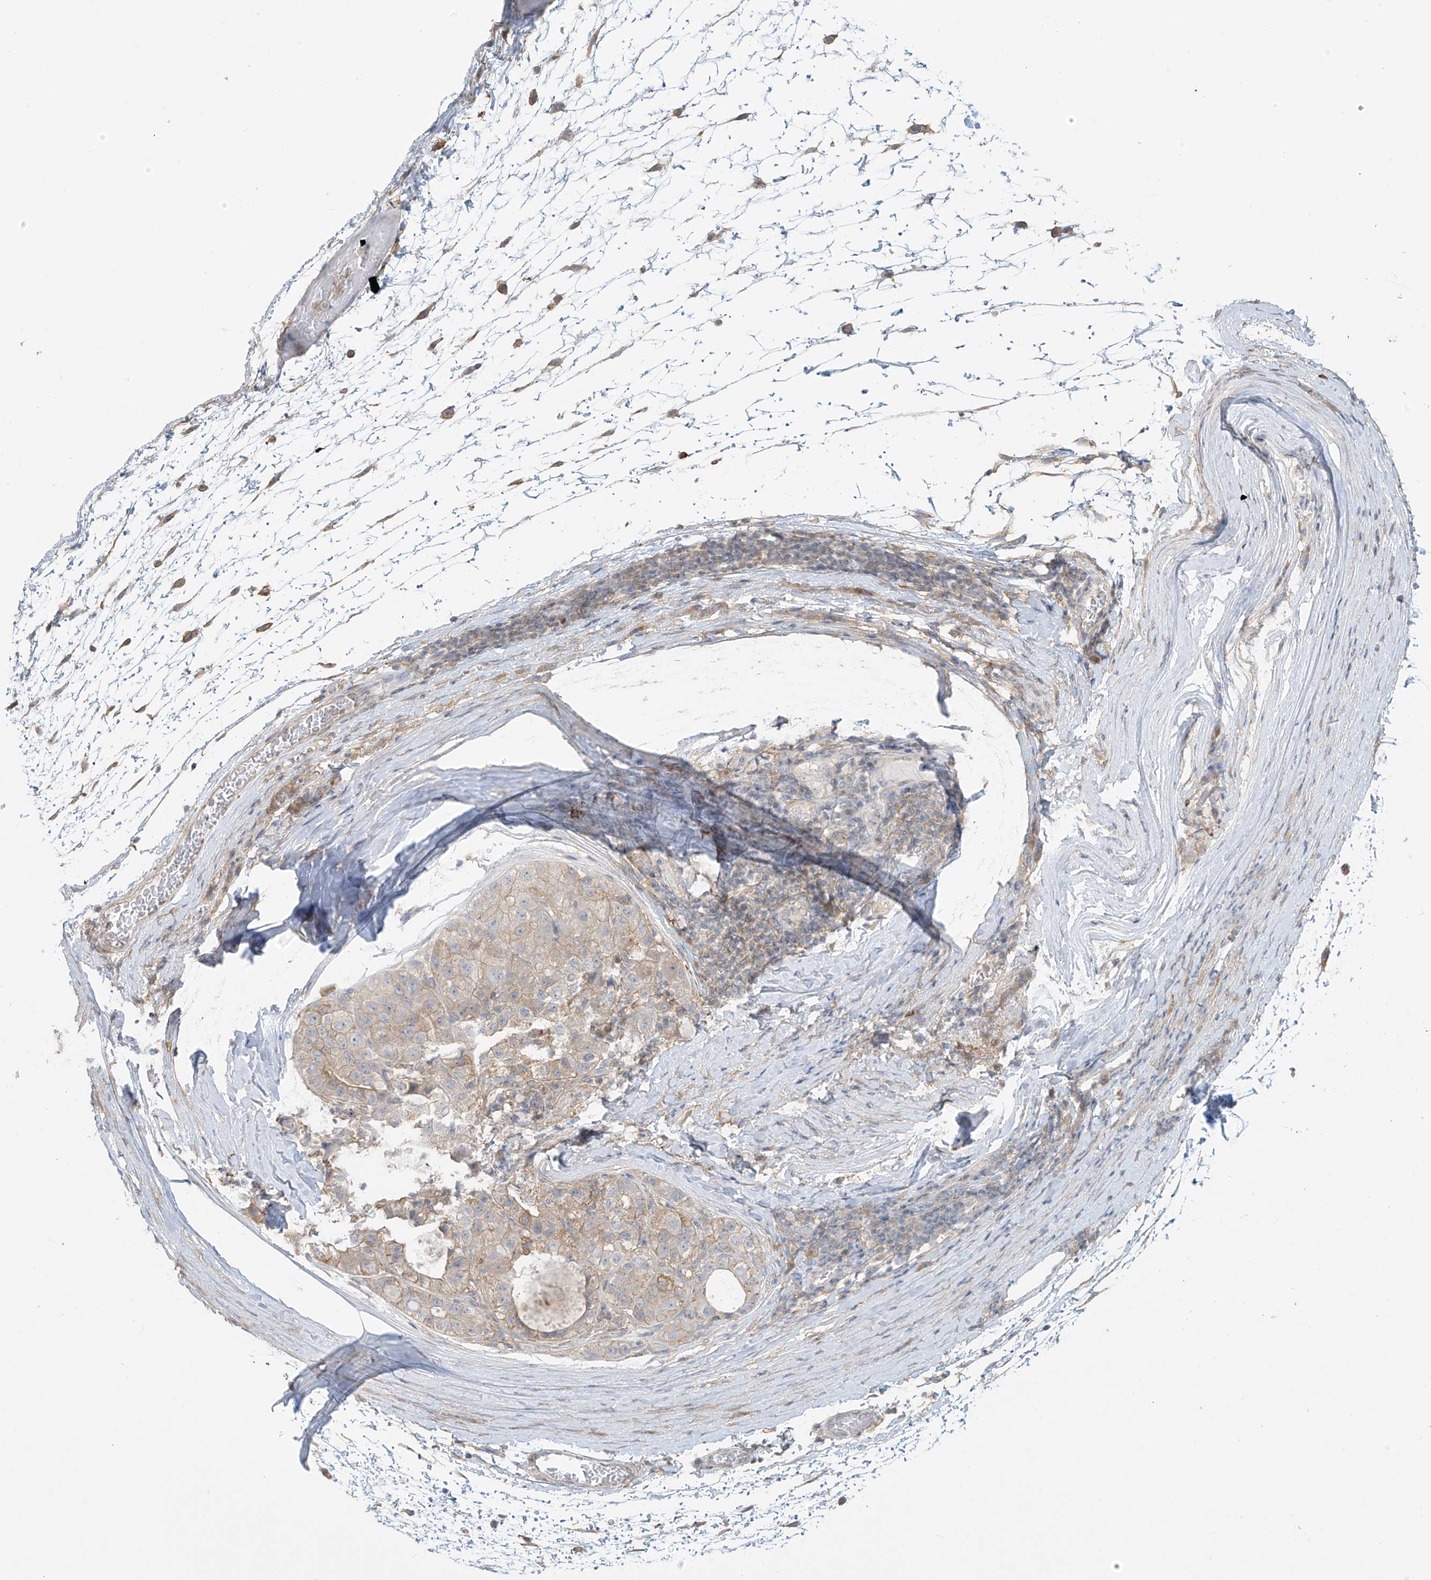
{"staining": {"intensity": "weak", "quantity": "<25%", "location": "cytoplasmic/membranous"}, "tissue": "liver cancer", "cell_type": "Tumor cells", "image_type": "cancer", "snomed": [{"axis": "morphology", "description": "Carcinoma, Hepatocellular, NOS"}, {"axis": "topography", "description": "Liver"}], "caption": "Tumor cells show no significant protein staining in hepatocellular carcinoma (liver).", "gene": "TAGAP", "patient": {"sex": "male", "age": 80}}